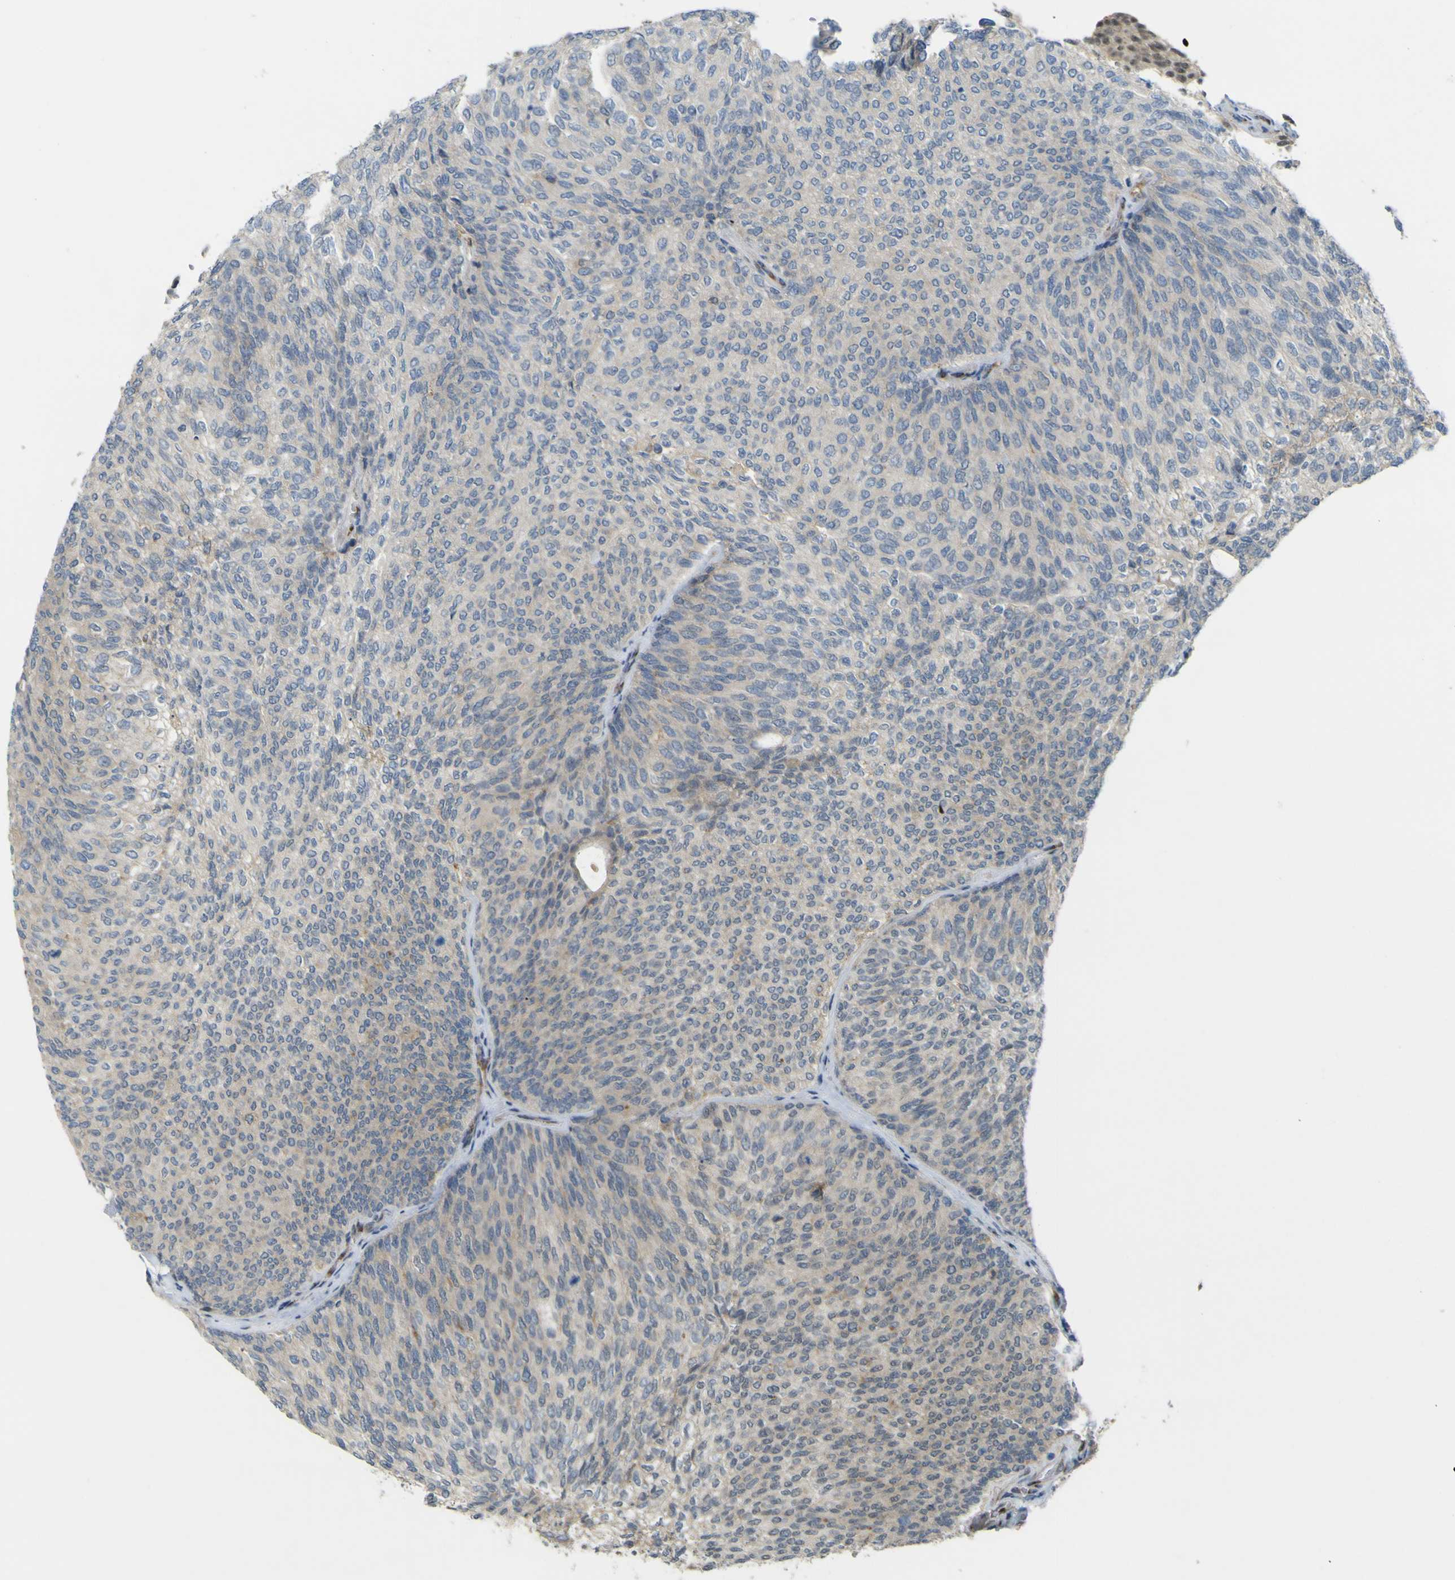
{"staining": {"intensity": "negative", "quantity": "none", "location": "none"}, "tissue": "urothelial cancer", "cell_type": "Tumor cells", "image_type": "cancer", "snomed": [{"axis": "morphology", "description": "Urothelial carcinoma, Low grade"}, {"axis": "topography", "description": "Urinary bladder"}], "caption": "This photomicrograph is of urothelial cancer stained with IHC to label a protein in brown with the nuclei are counter-stained blue. There is no positivity in tumor cells.", "gene": "IGF2R", "patient": {"sex": "female", "age": 79}}